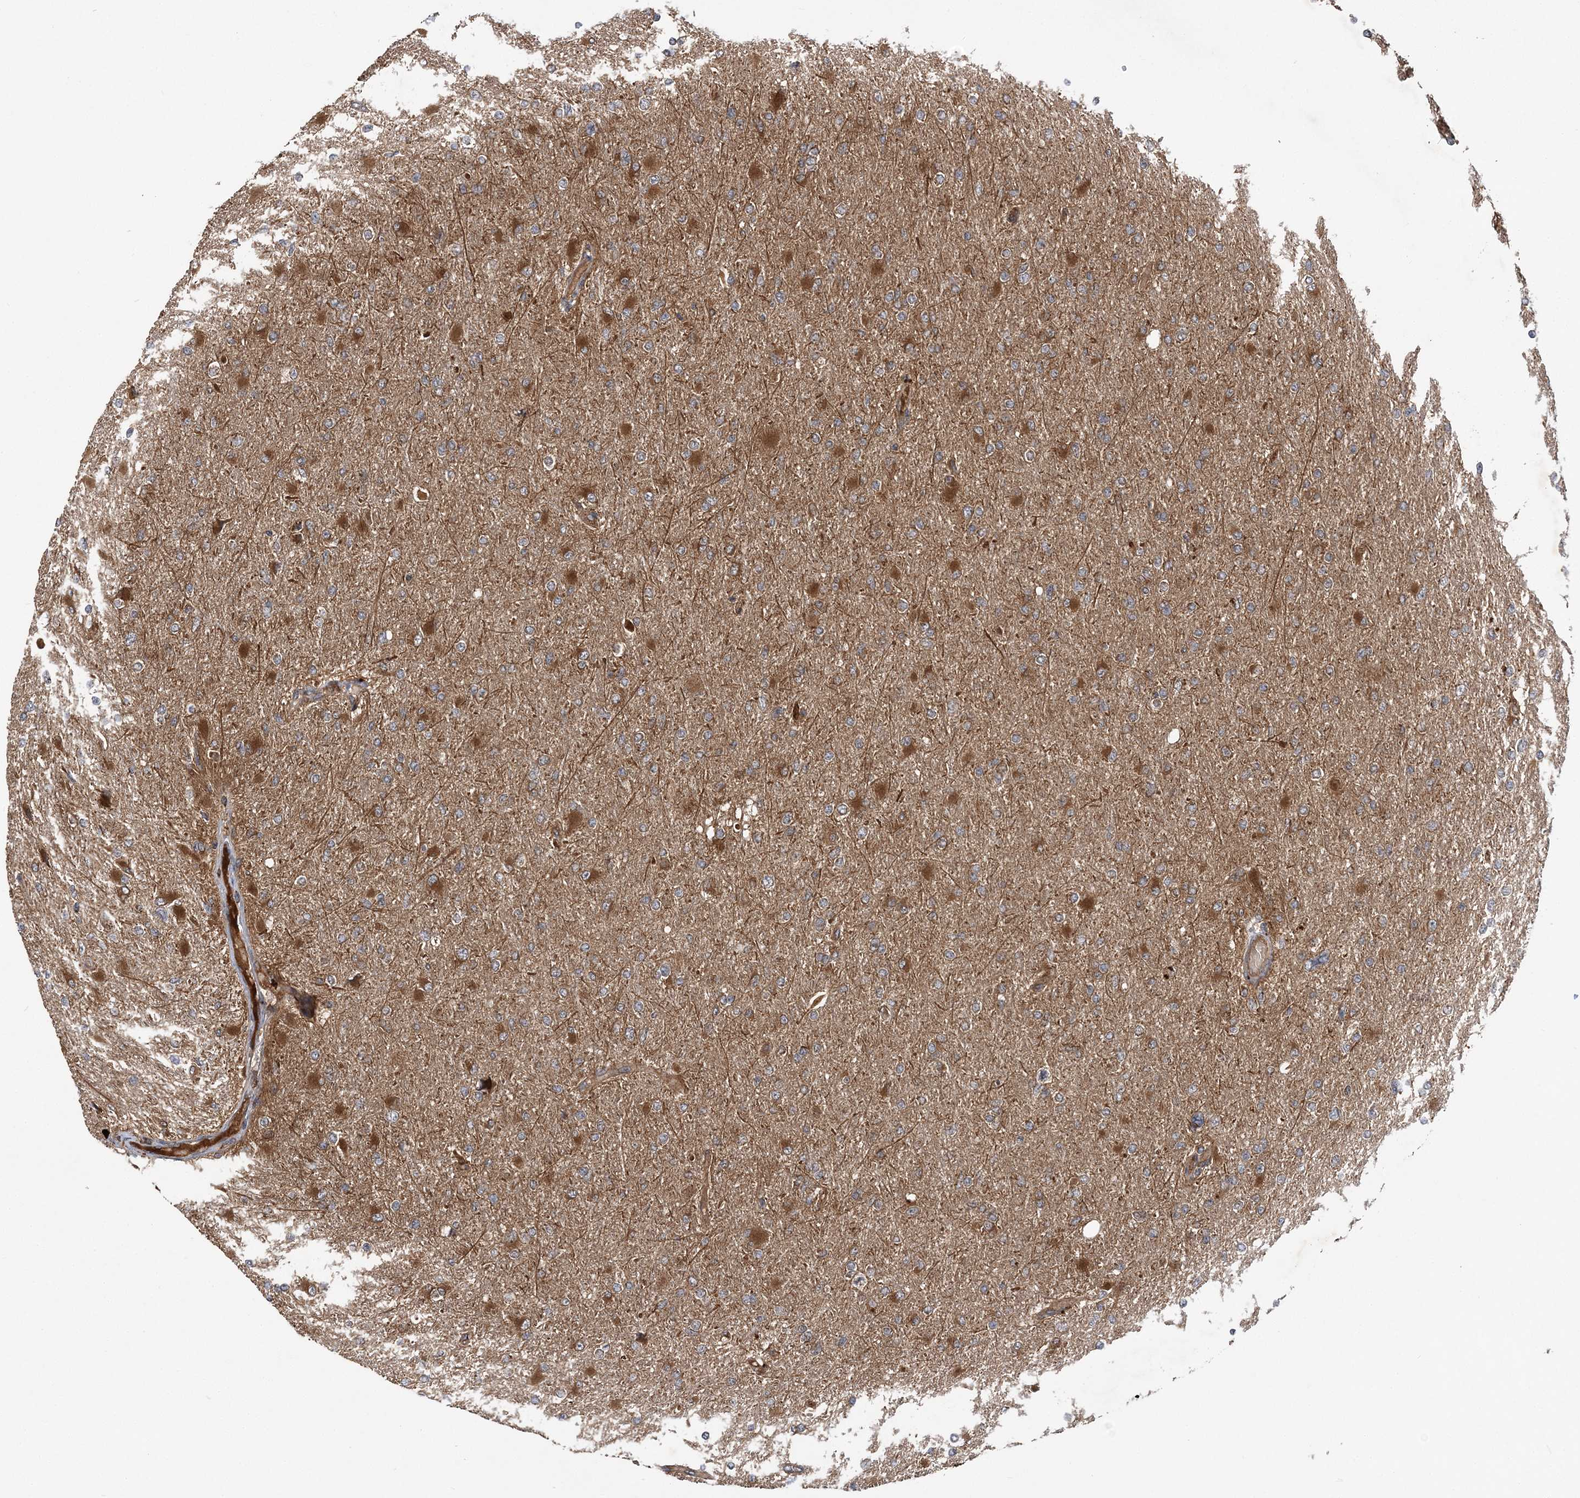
{"staining": {"intensity": "moderate", "quantity": "25%-75%", "location": "cytoplasmic/membranous"}, "tissue": "glioma", "cell_type": "Tumor cells", "image_type": "cancer", "snomed": [{"axis": "morphology", "description": "Glioma, malignant, High grade"}, {"axis": "topography", "description": "Cerebral cortex"}], "caption": "Malignant high-grade glioma tissue displays moderate cytoplasmic/membranous staining in about 25%-75% of tumor cells", "gene": "ATG3", "patient": {"sex": "female", "age": 36}}